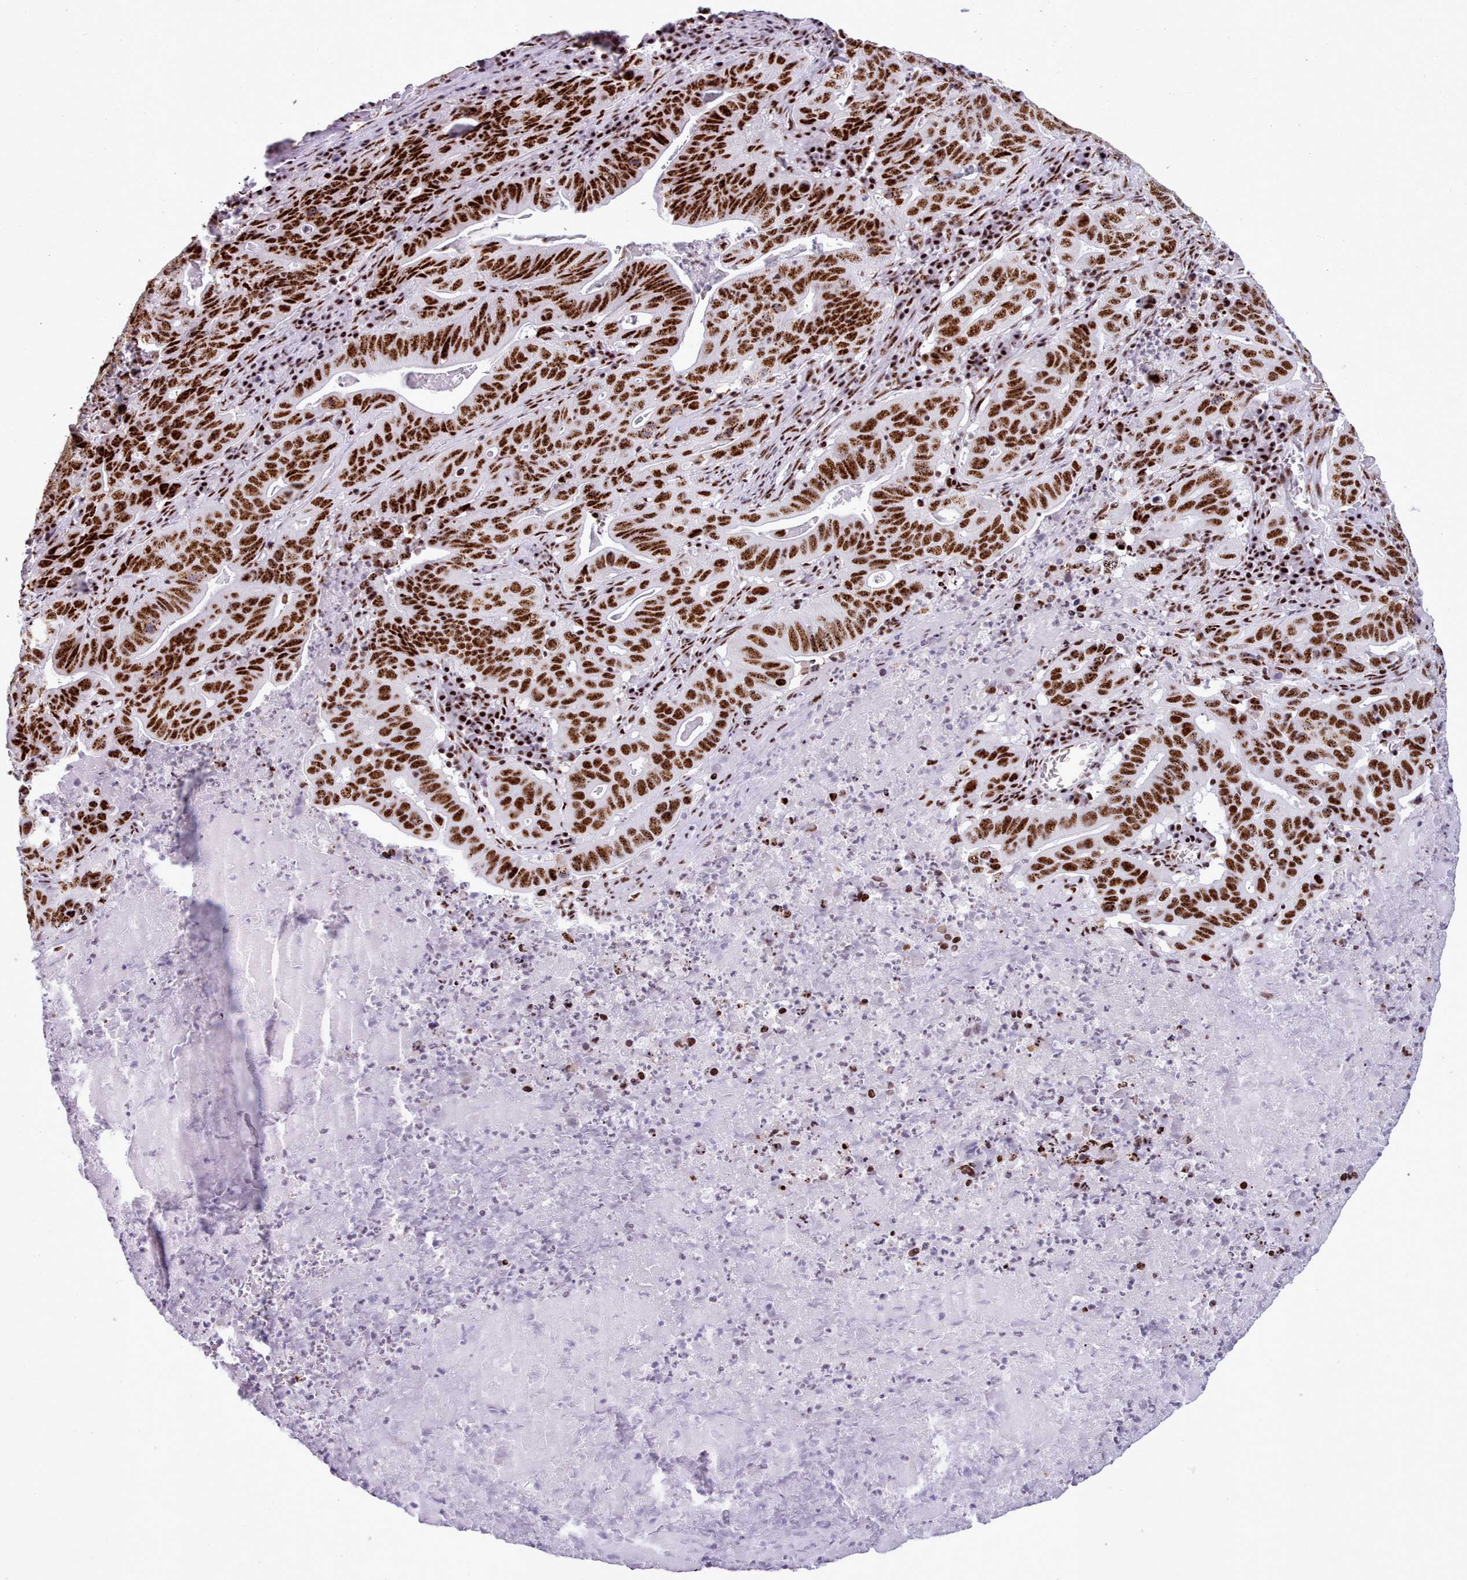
{"staining": {"intensity": "strong", "quantity": ">75%", "location": "nuclear"}, "tissue": "lung cancer", "cell_type": "Tumor cells", "image_type": "cancer", "snomed": [{"axis": "morphology", "description": "Adenocarcinoma, NOS"}, {"axis": "topography", "description": "Lung"}], "caption": "Brown immunohistochemical staining in lung adenocarcinoma reveals strong nuclear expression in about >75% of tumor cells.", "gene": "TMEM35B", "patient": {"sex": "female", "age": 60}}